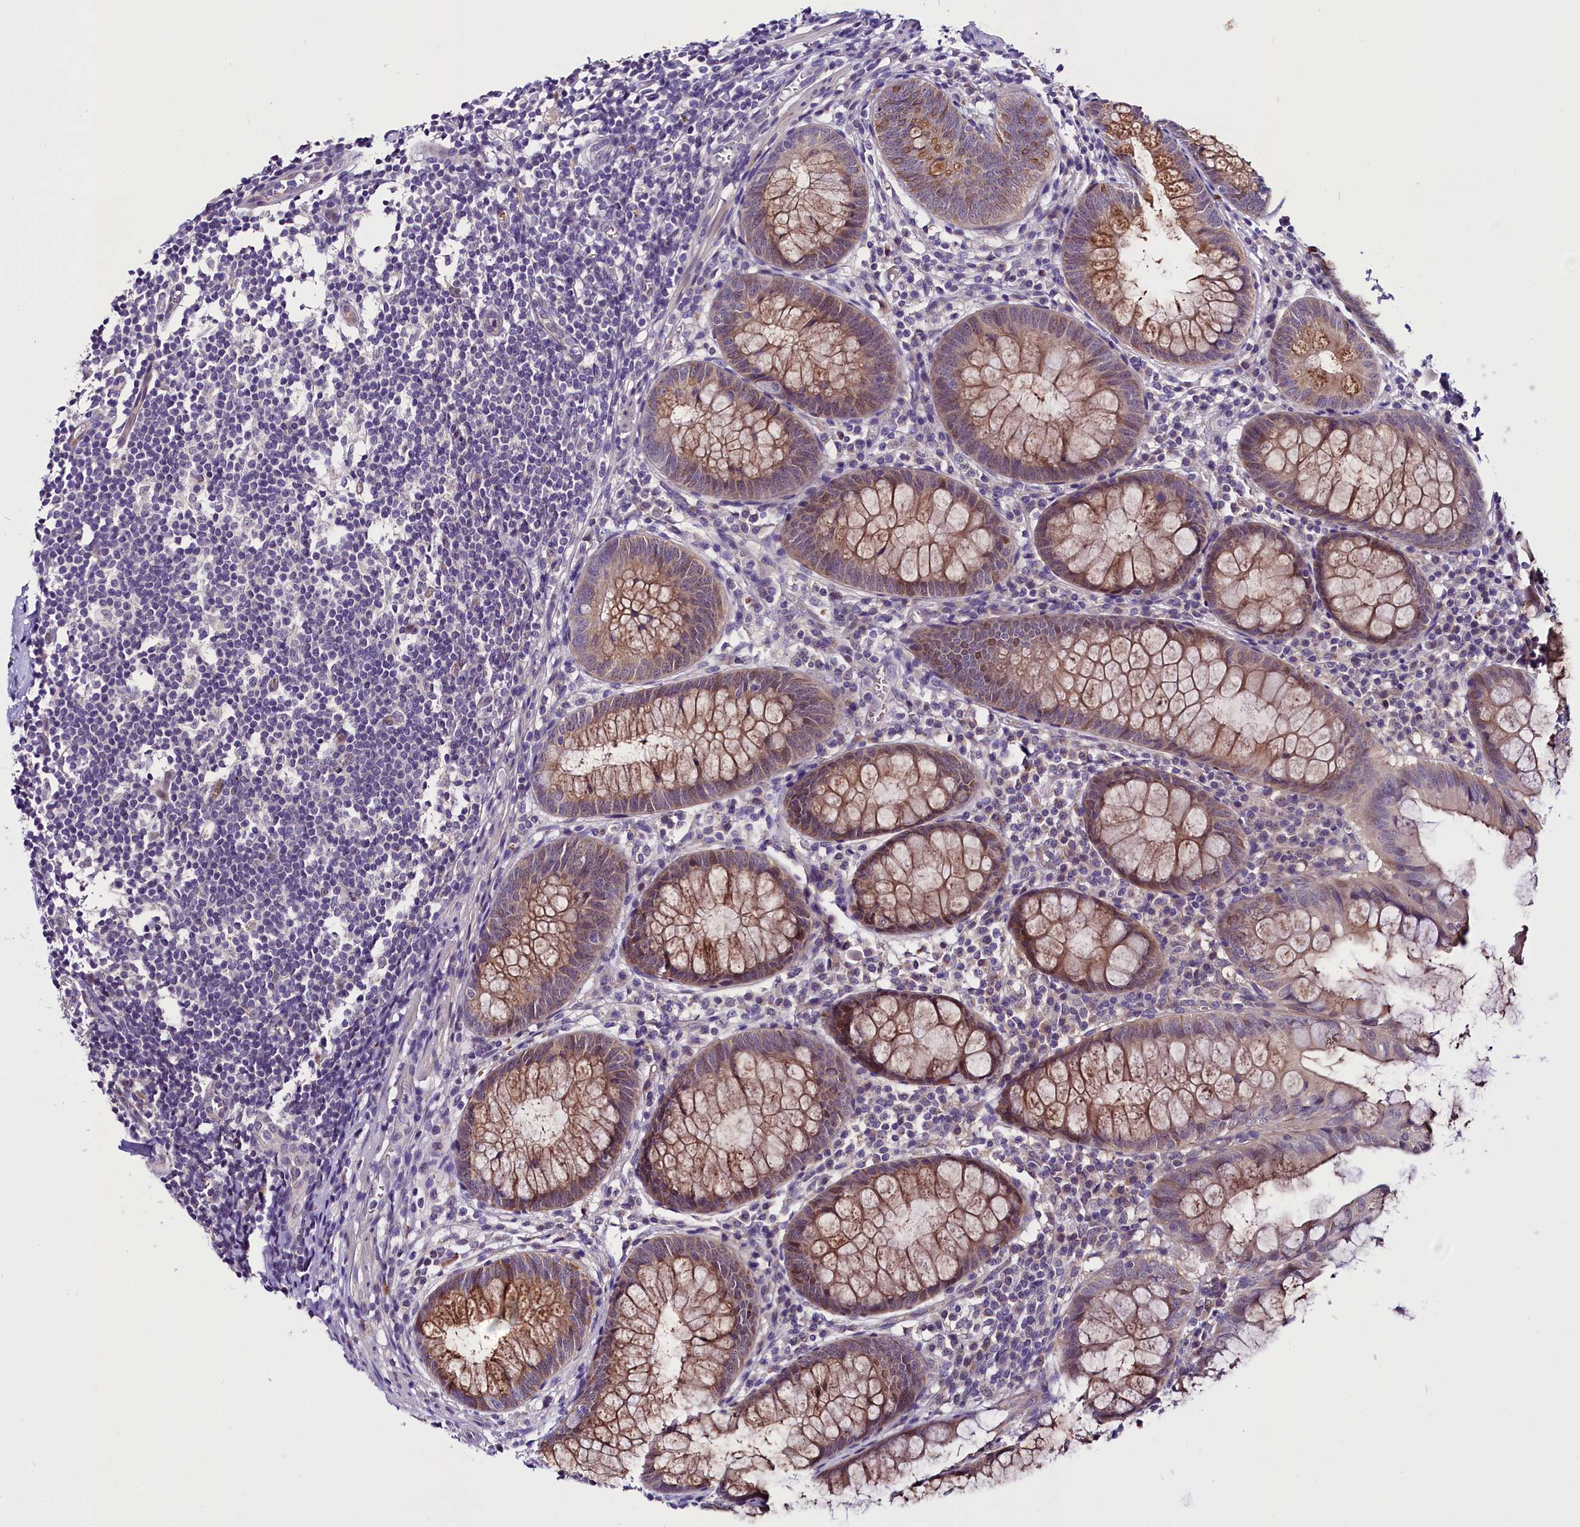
{"staining": {"intensity": "moderate", "quantity": ">75%", "location": "cytoplasmic/membranous"}, "tissue": "appendix", "cell_type": "Glandular cells", "image_type": "normal", "snomed": [{"axis": "morphology", "description": "Normal tissue, NOS"}, {"axis": "topography", "description": "Appendix"}], "caption": "Glandular cells reveal moderate cytoplasmic/membranous expression in approximately >75% of cells in normal appendix.", "gene": "C9orf40", "patient": {"sex": "female", "age": 51}}